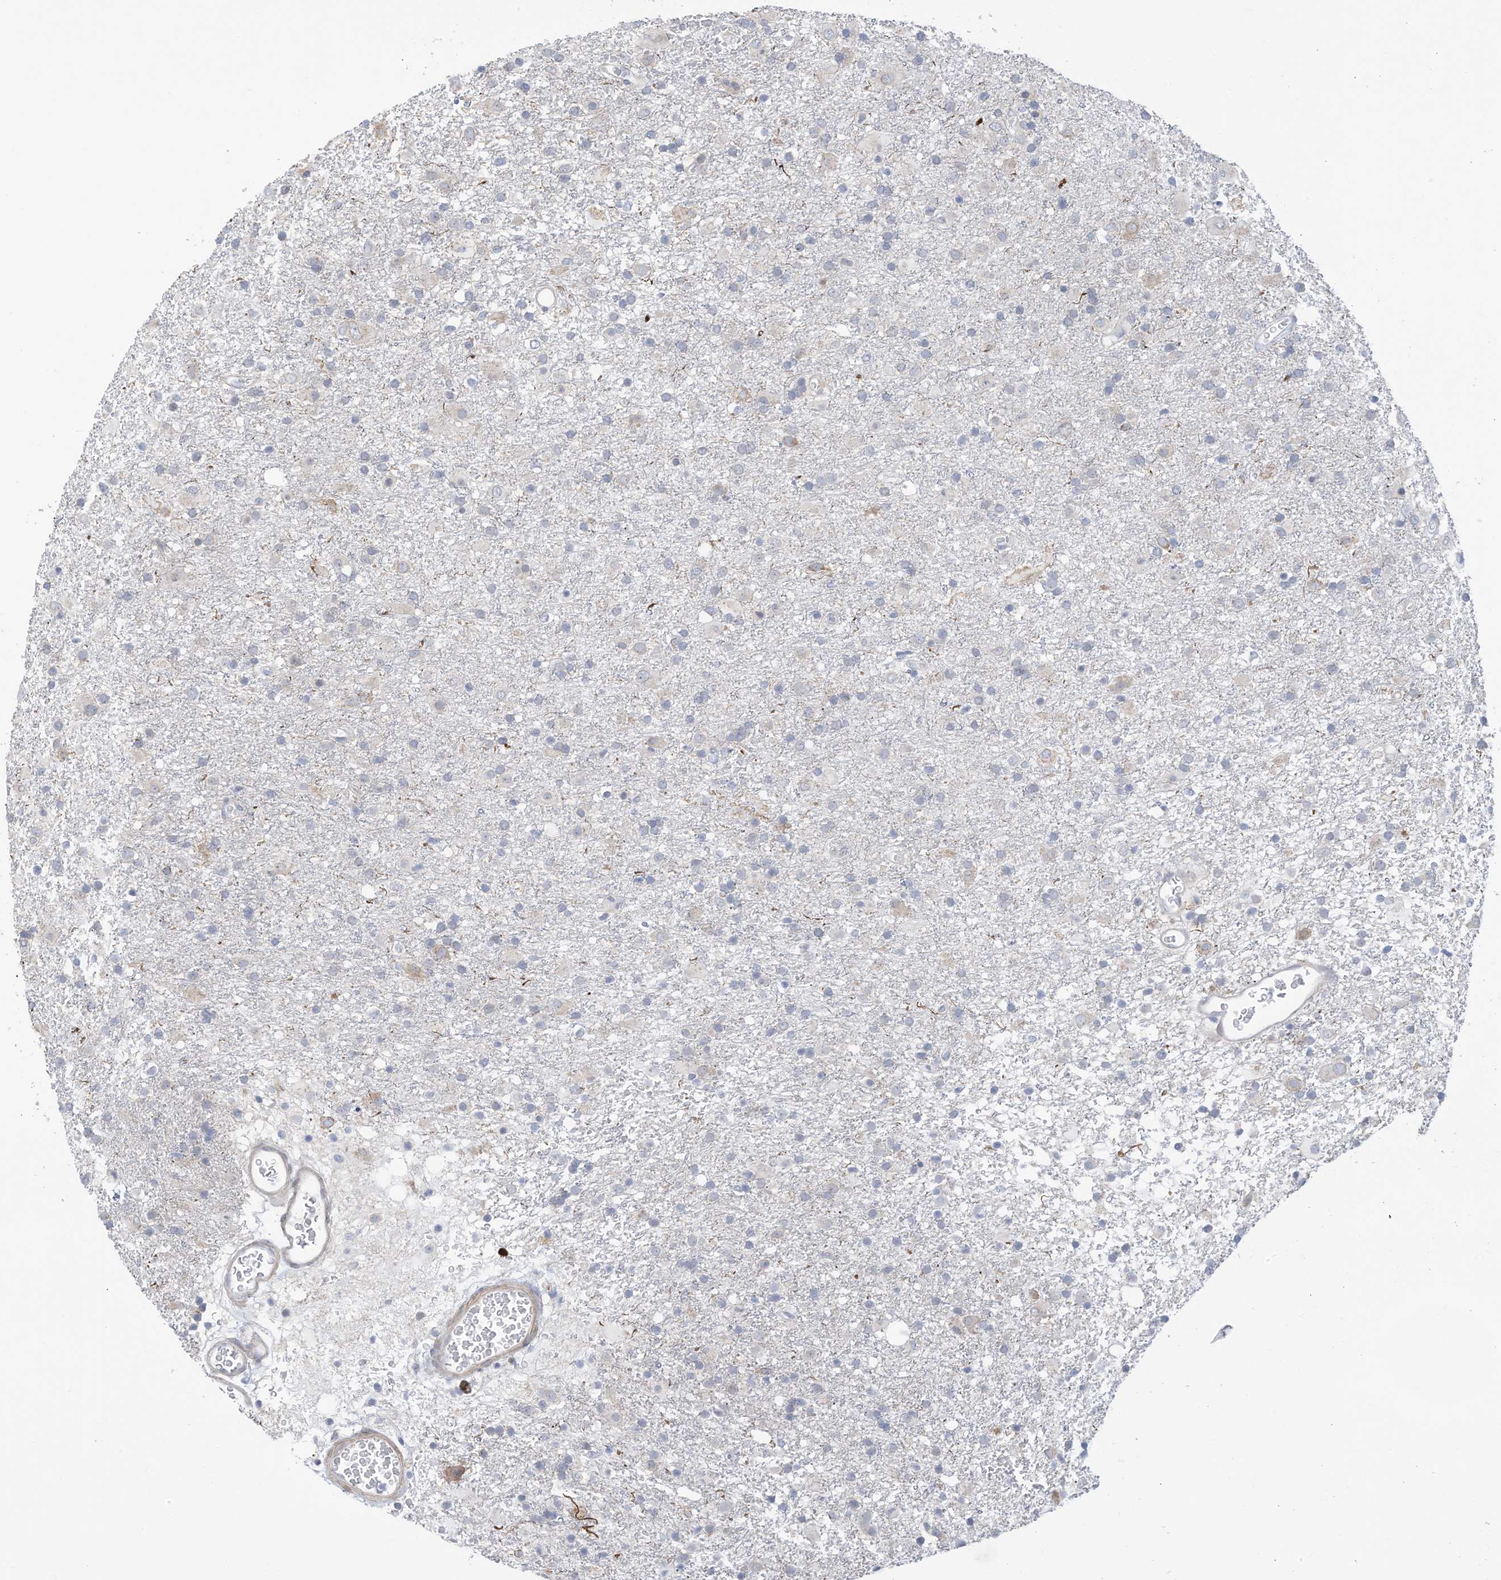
{"staining": {"intensity": "negative", "quantity": "none", "location": "none"}, "tissue": "glioma", "cell_type": "Tumor cells", "image_type": "cancer", "snomed": [{"axis": "morphology", "description": "Glioma, malignant, Low grade"}, {"axis": "topography", "description": "Brain"}], "caption": "Glioma stained for a protein using immunohistochemistry shows no positivity tumor cells.", "gene": "ZNF292", "patient": {"sex": "male", "age": 65}}